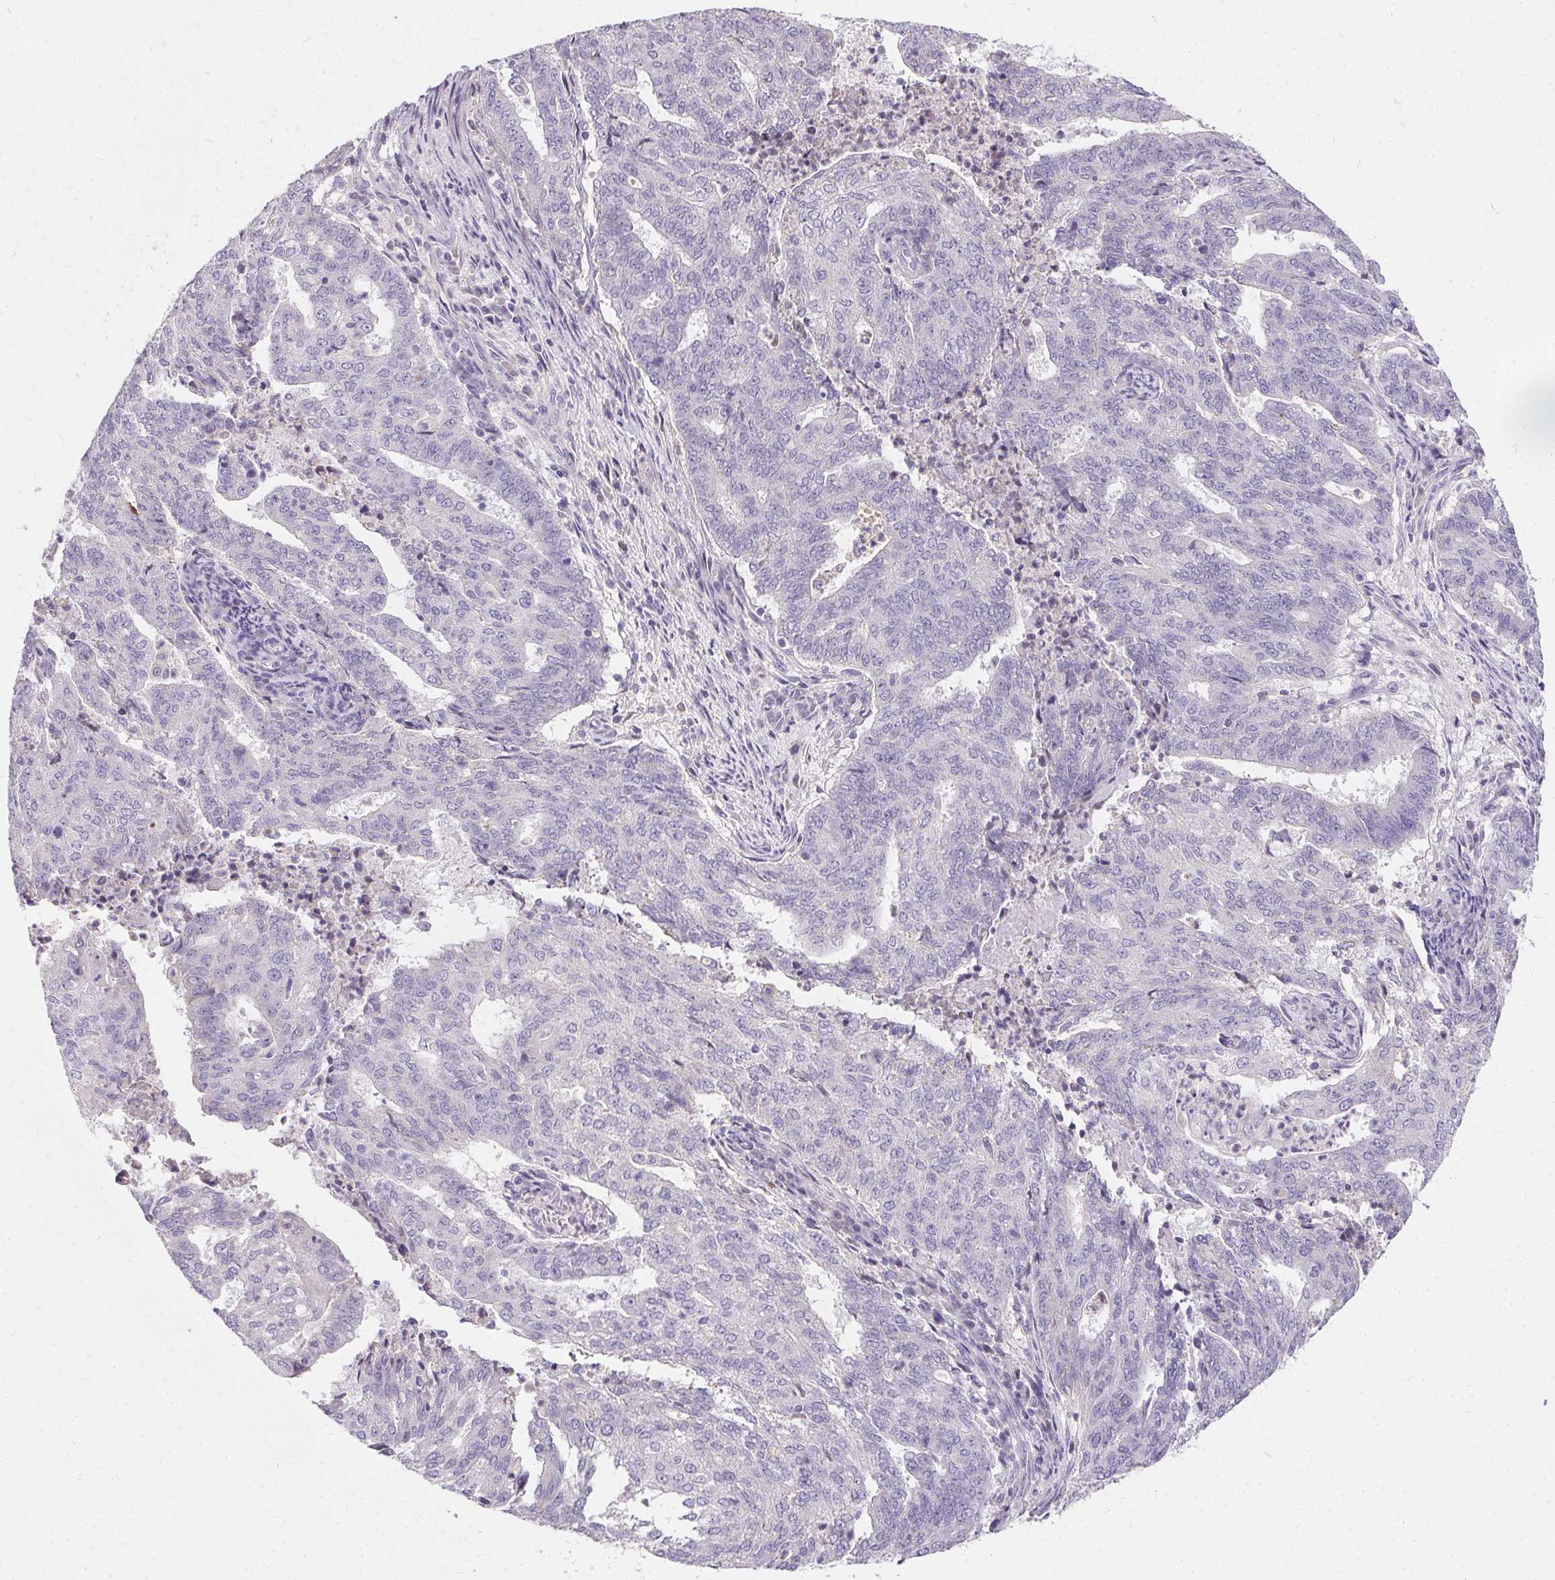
{"staining": {"intensity": "negative", "quantity": "none", "location": "none"}, "tissue": "endometrial cancer", "cell_type": "Tumor cells", "image_type": "cancer", "snomed": [{"axis": "morphology", "description": "Adenocarcinoma, NOS"}, {"axis": "topography", "description": "Endometrium"}], "caption": "The immunohistochemistry micrograph has no significant positivity in tumor cells of endometrial adenocarcinoma tissue. The staining is performed using DAB brown chromogen with nuclei counter-stained in using hematoxylin.", "gene": "TRIP13", "patient": {"sex": "female", "age": 82}}